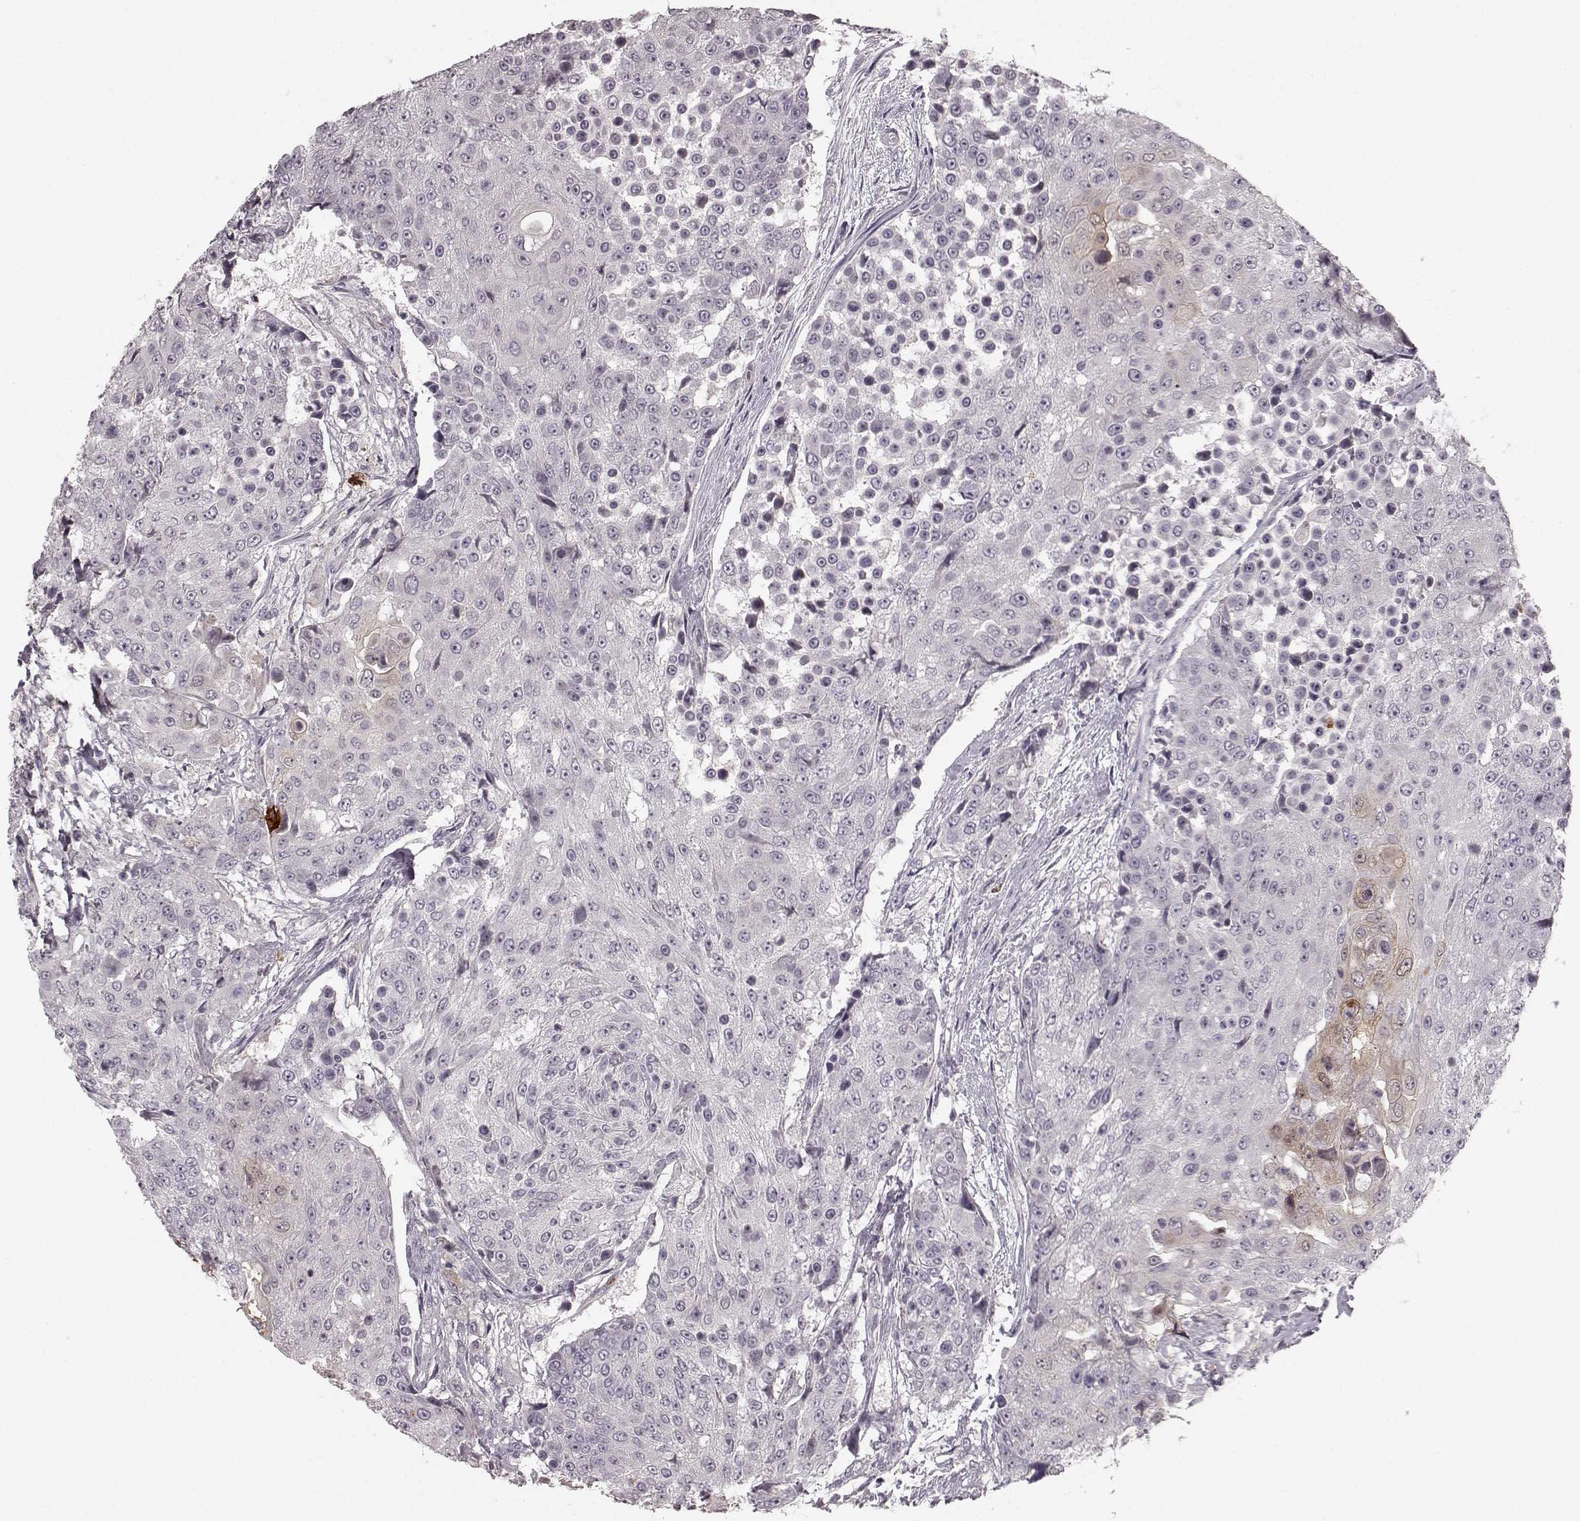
{"staining": {"intensity": "negative", "quantity": "none", "location": "none"}, "tissue": "urothelial cancer", "cell_type": "Tumor cells", "image_type": "cancer", "snomed": [{"axis": "morphology", "description": "Urothelial carcinoma, High grade"}, {"axis": "topography", "description": "Urinary bladder"}], "caption": "Immunohistochemistry of high-grade urothelial carcinoma exhibits no positivity in tumor cells.", "gene": "CHIT1", "patient": {"sex": "female", "age": 63}}